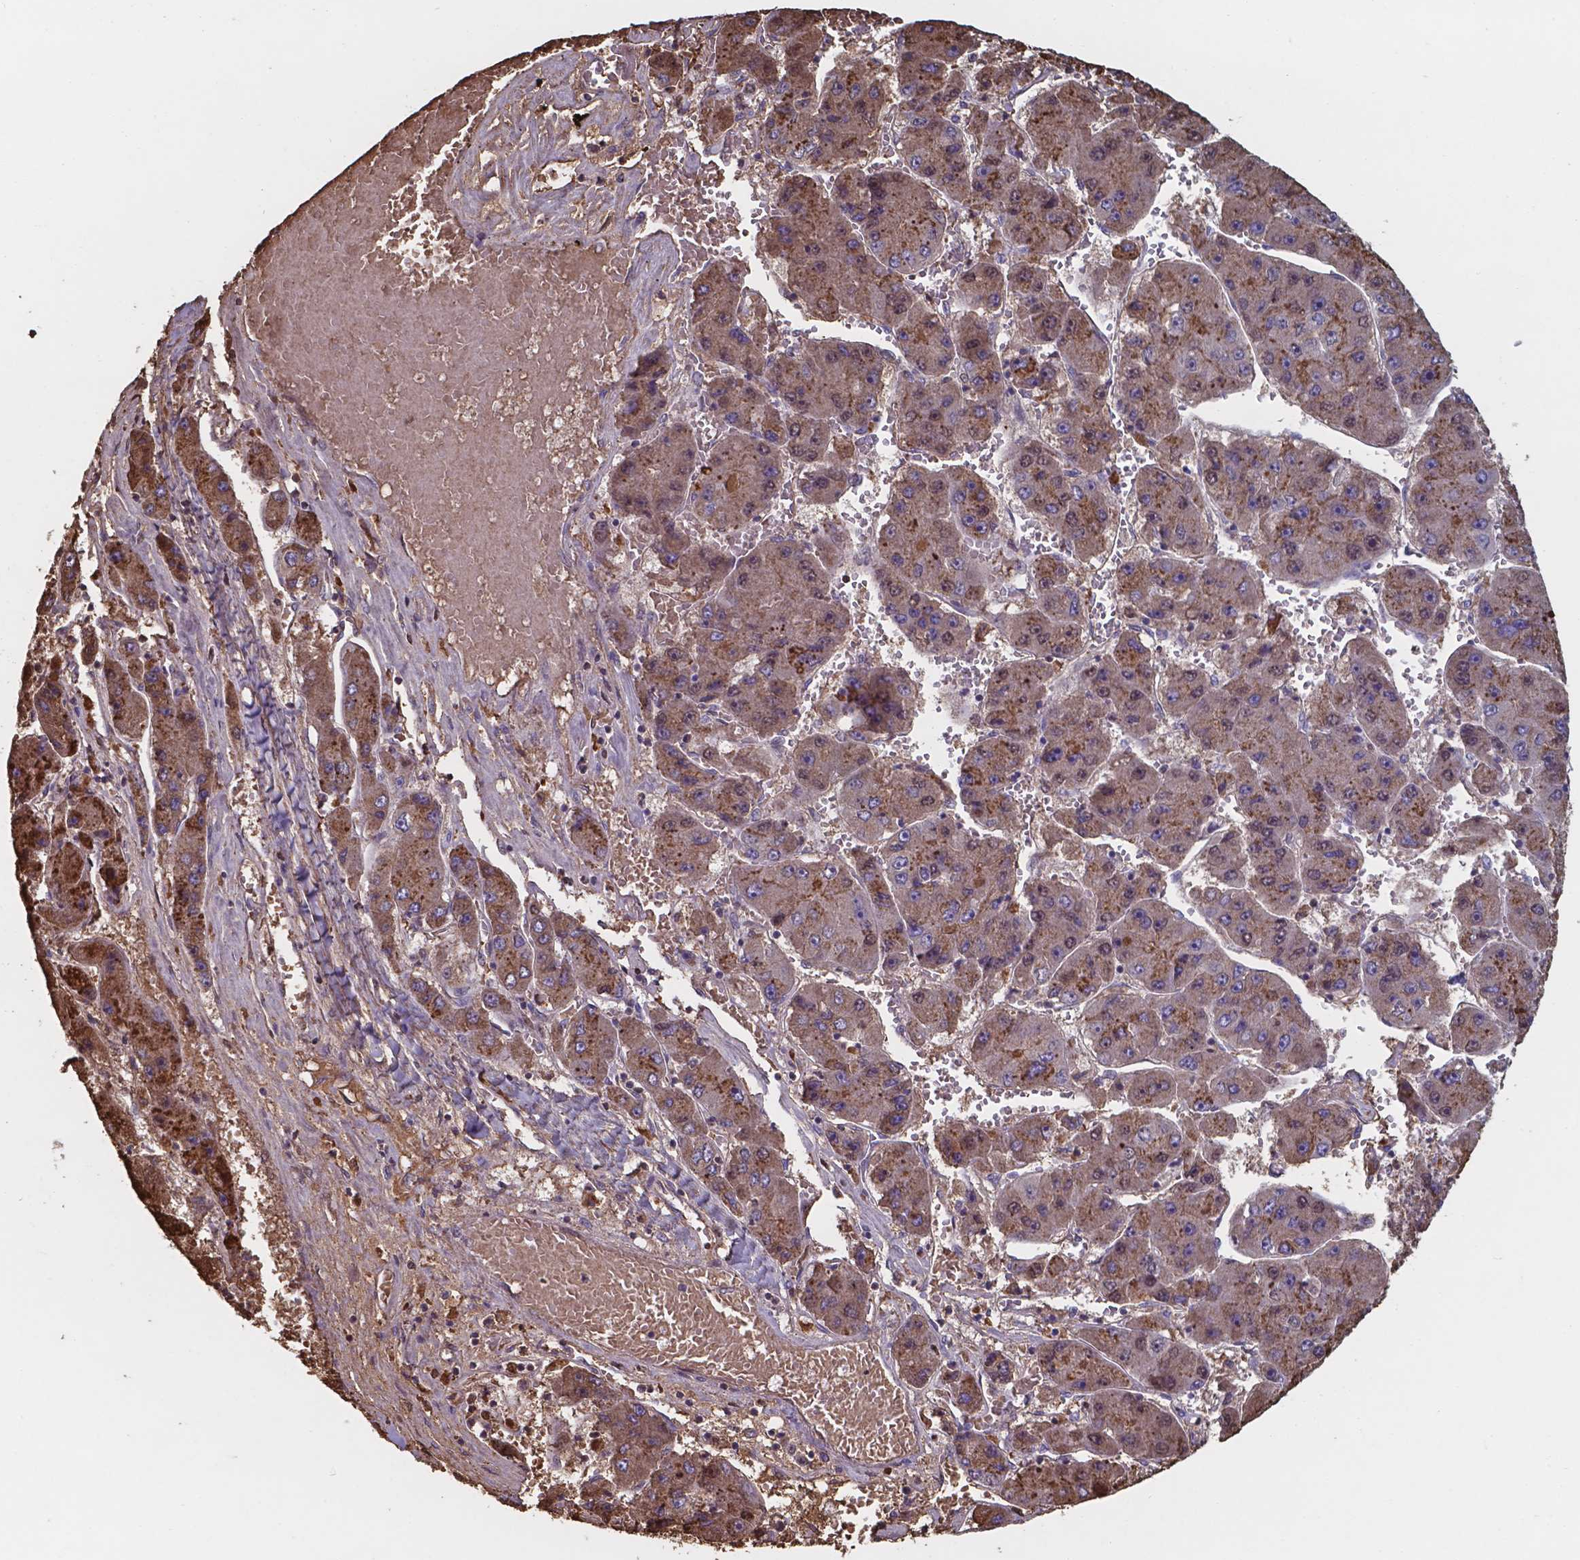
{"staining": {"intensity": "moderate", "quantity": ">75%", "location": "cytoplasmic/membranous"}, "tissue": "liver cancer", "cell_type": "Tumor cells", "image_type": "cancer", "snomed": [{"axis": "morphology", "description": "Carcinoma, Hepatocellular, NOS"}, {"axis": "topography", "description": "Liver"}], "caption": "Moderate cytoplasmic/membranous staining for a protein is identified in about >75% of tumor cells of liver cancer (hepatocellular carcinoma) using IHC.", "gene": "SERPINA1", "patient": {"sex": "female", "age": 61}}